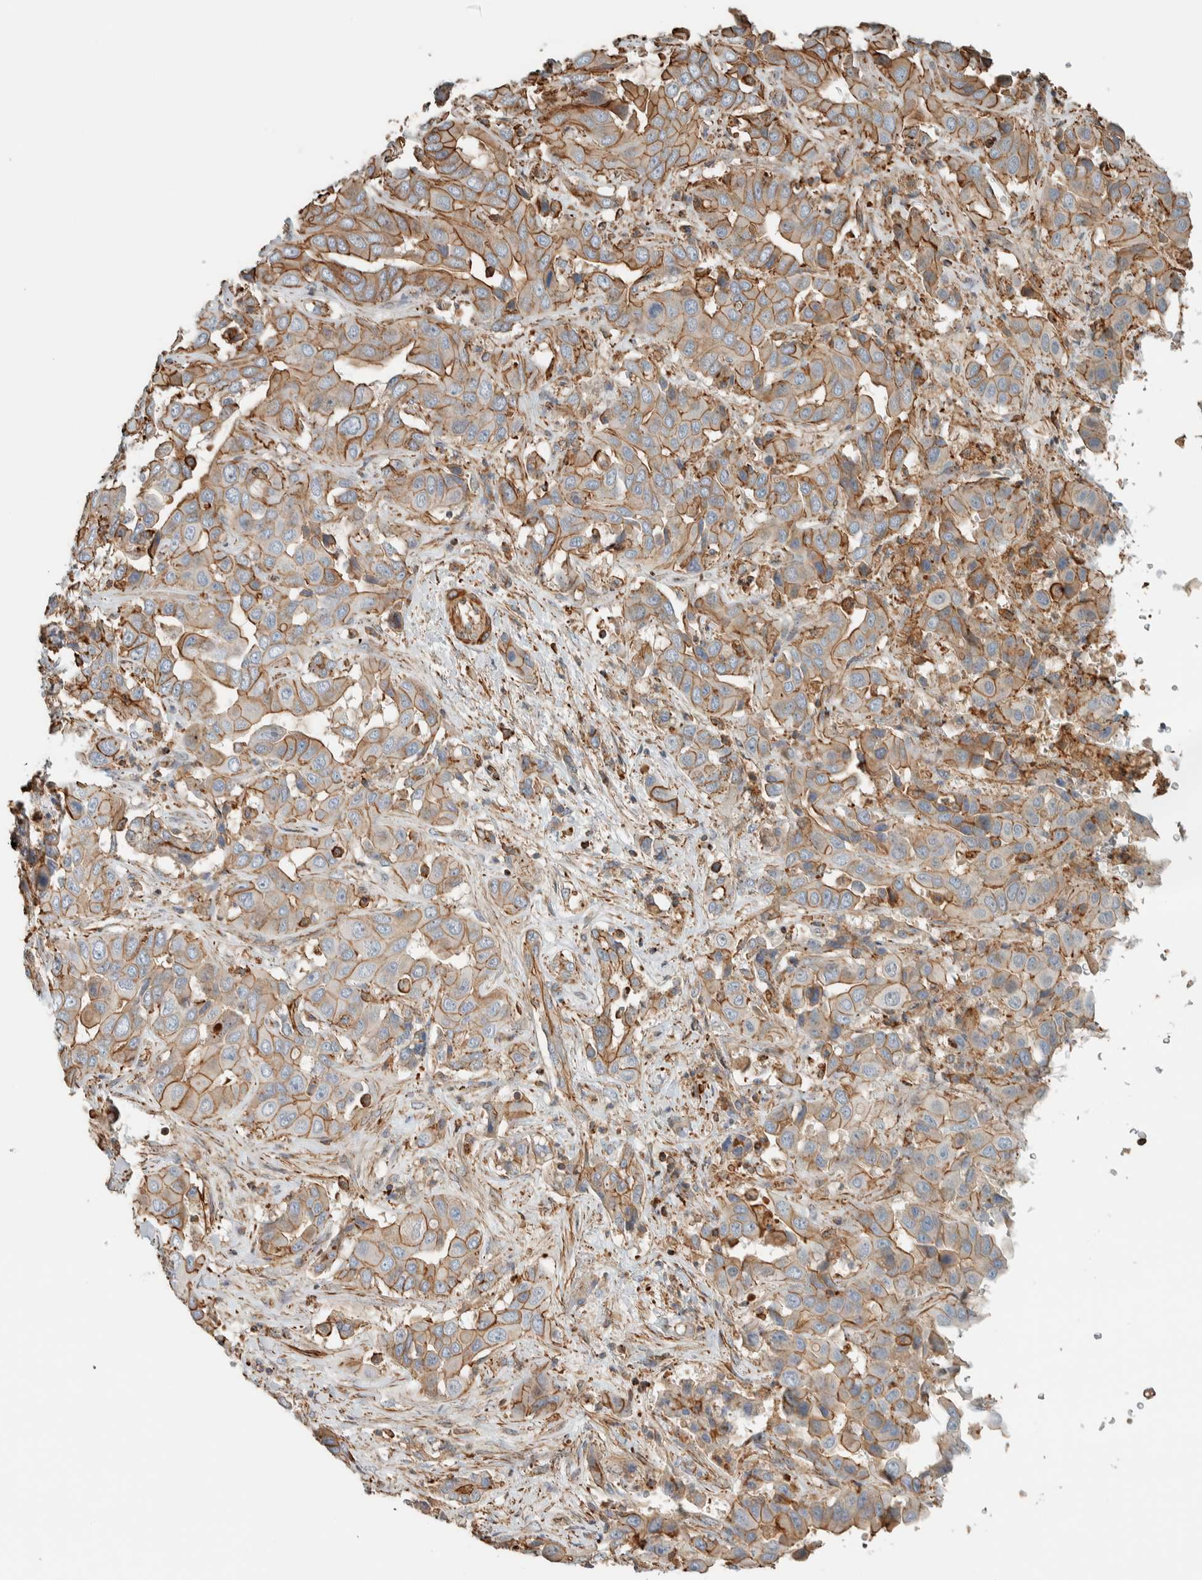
{"staining": {"intensity": "moderate", "quantity": ">75%", "location": "cytoplasmic/membranous"}, "tissue": "liver cancer", "cell_type": "Tumor cells", "image_type": "cancer", "snomed": [{"axis": "morphology", "description": "Cholangiocarcinoma"}, {"axis": "topography", "description": "Liver"}], "caption": "Immunohistochemistry (DAB) staining of liver cholangiocarcinoma exhibits moderate cytoplasmic/membranous protein expression in about >75% of tumor cells.", "gene": "CTBP2", "patient": {"sex": "female", "age": 52}}